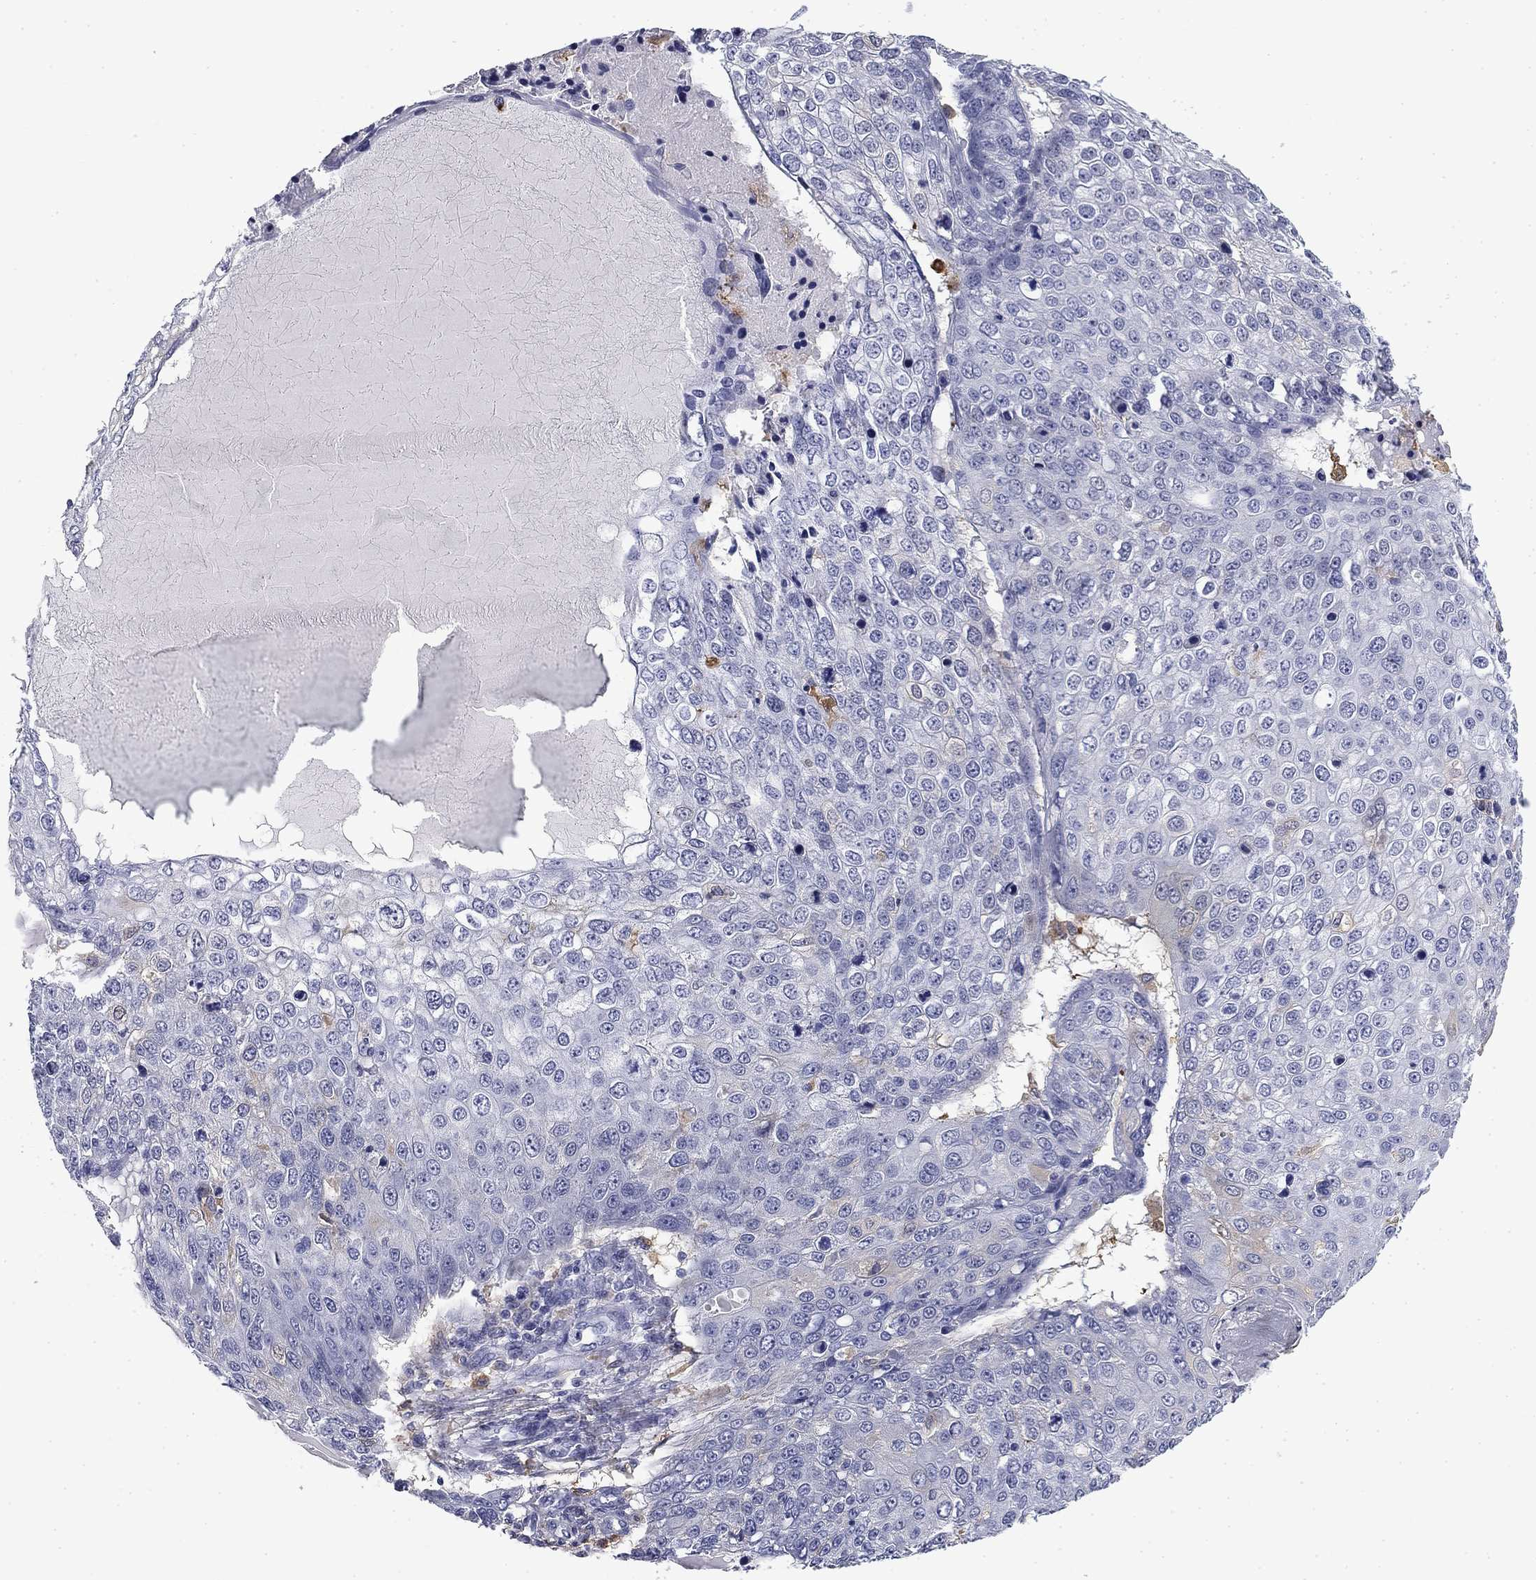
{"staining": {"intensity": "negative", "quantity": "none", "location": "none"}, "tissue": "skin cancer", "cell_type": "Tumor cells", "image_type": "cancer", "snomed": [{"axis": "morphology", "description": "Squamous cell carcinoma, NOS"}, {"axis": "topography", "description": "Skin"}], "caption": "Tumor cells are negative for protein expression in human squamous cell carcinoma (skin).", "gene": "BCL2L14", "patient": {"sex": "male", "age": 71}}